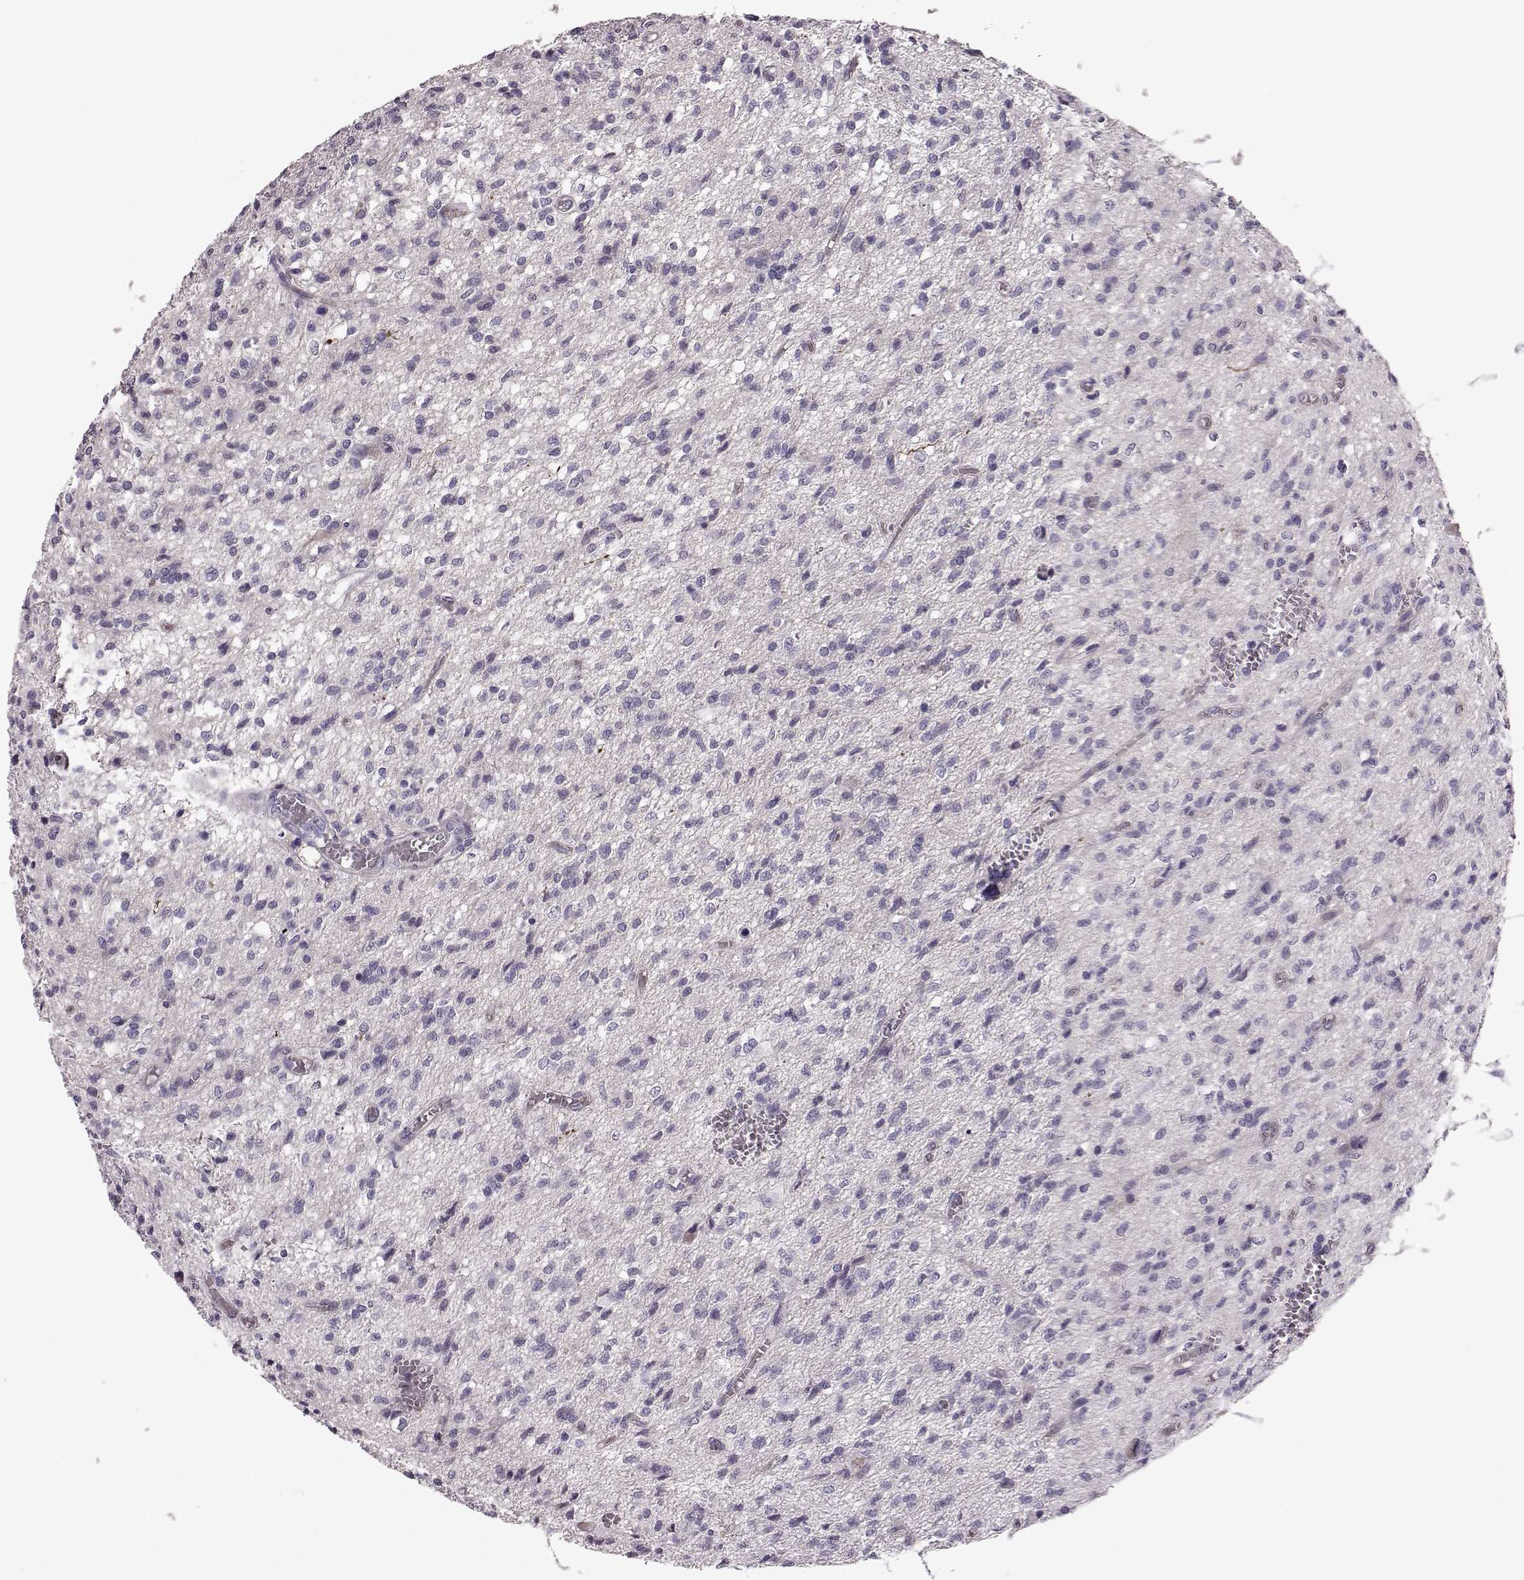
{"staining": {"intensity": "negative", "quantity": "none", "location": "none"}, "tissue": "glioma", "cell_type": "Tumor cells", "image_type": "cancer", "snomed": [{"axis": "morphology", "description": "Glioma, malignant, Low grade"}, {"axis": "topography", "description": "Brain"}], "caption": "Immunohistochemistry micrograph of human malignant glioma (low-grade) stained for a protein (brown), which displays no staining in tumor cells. (Stains: DAB IHC with hematoxylin counter stain, Microscopy: brightfield microscopy at high magnification).", "gene": "SNTG1", "patient": {"sex": "male", "age": 64}}